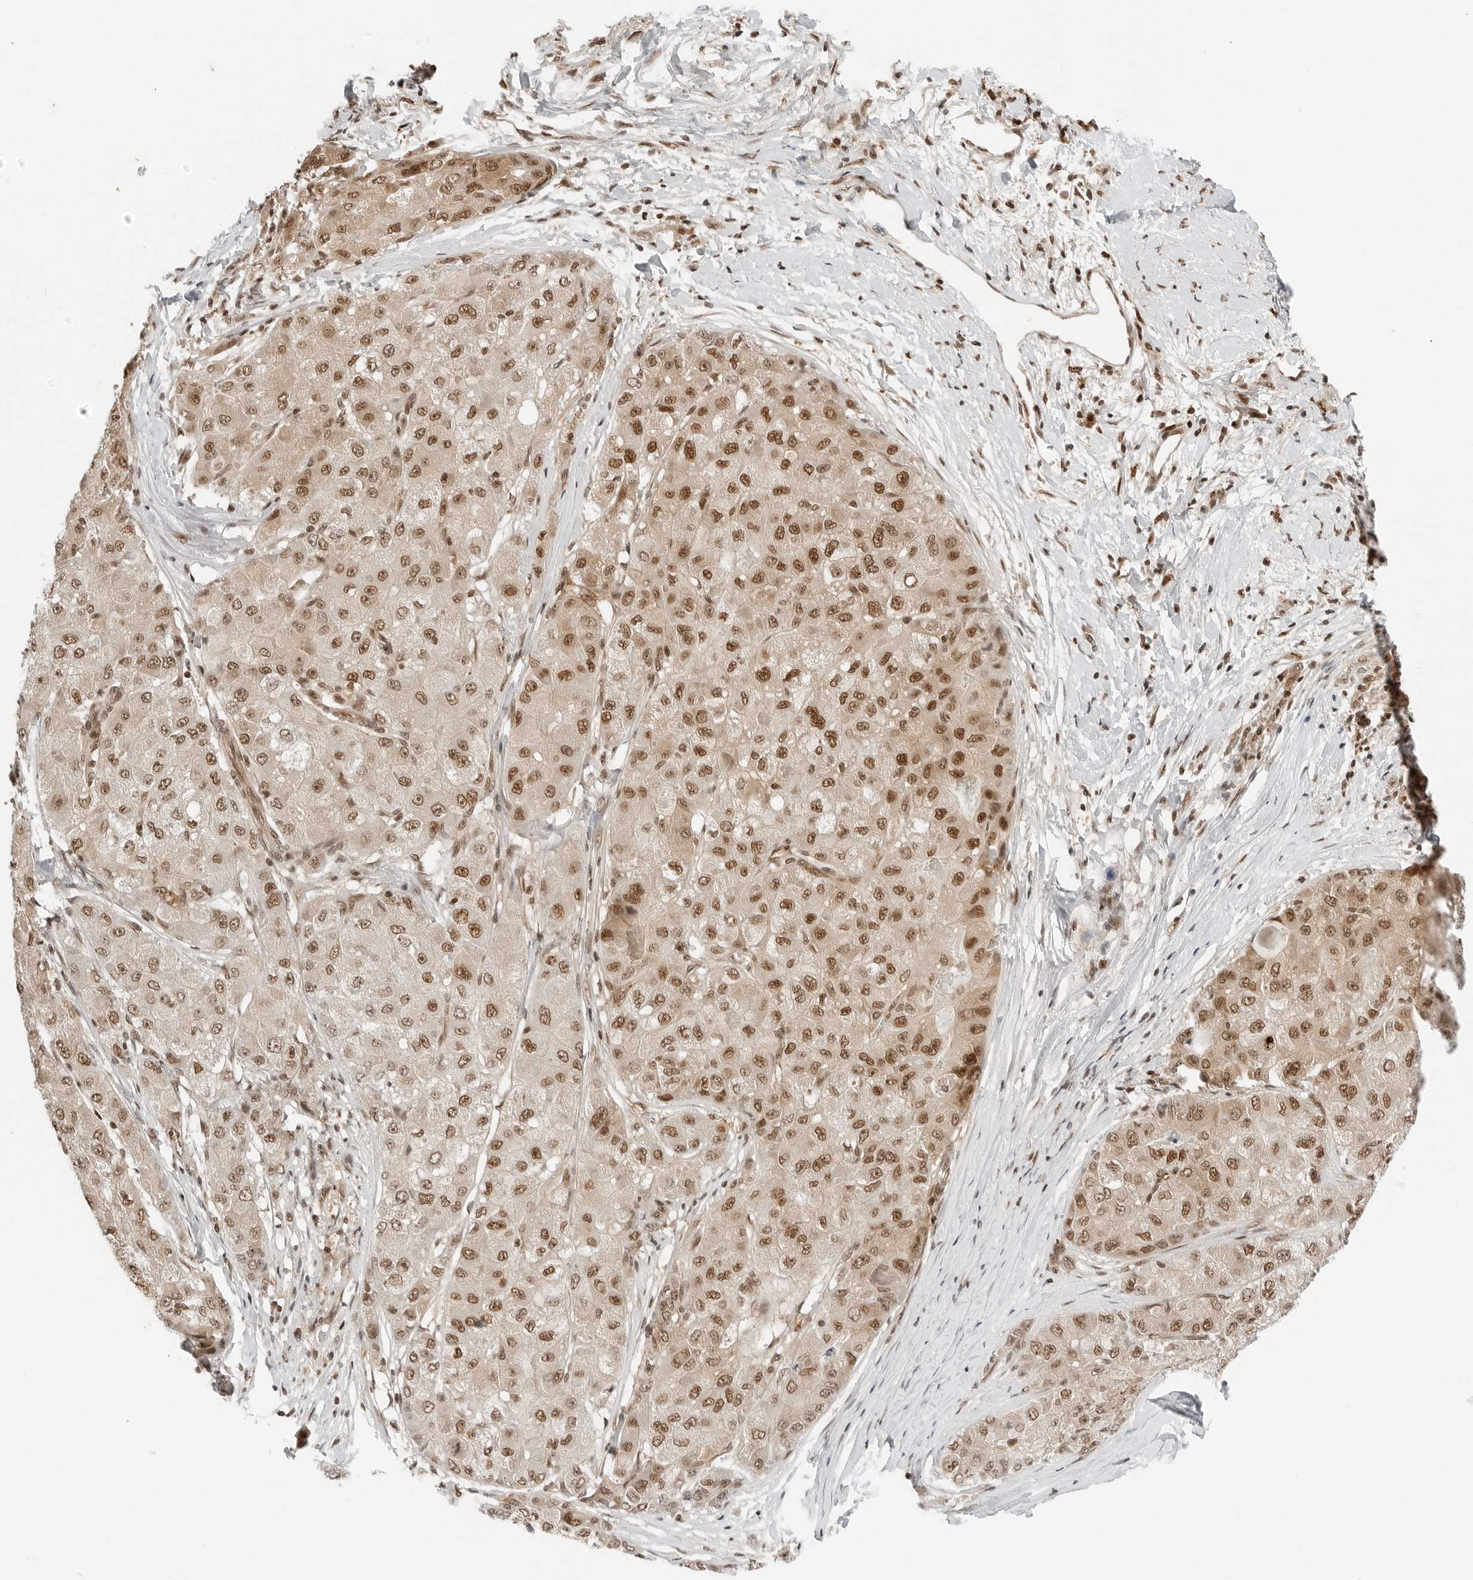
{"staining": {"intensity": "moderate", "quantity": ">75%", "location": "nuclear"}, "tissue": "liver cancer", "cell_type": "Tumor cells", "image_type": "cancer", "snomed": [{"axis": "morphology", "description": "Carcinoma, Hepatocellular, NOS"}, {"axis": "topography", "description": "Liver"}], "caption": "Liver cancer (hepatocellular carcinoma) stained for a protein displays moderate nuclear positivity in tumor cells.", "gene": "CRTC2", "patient": {"sex": "male", "age": 80}}